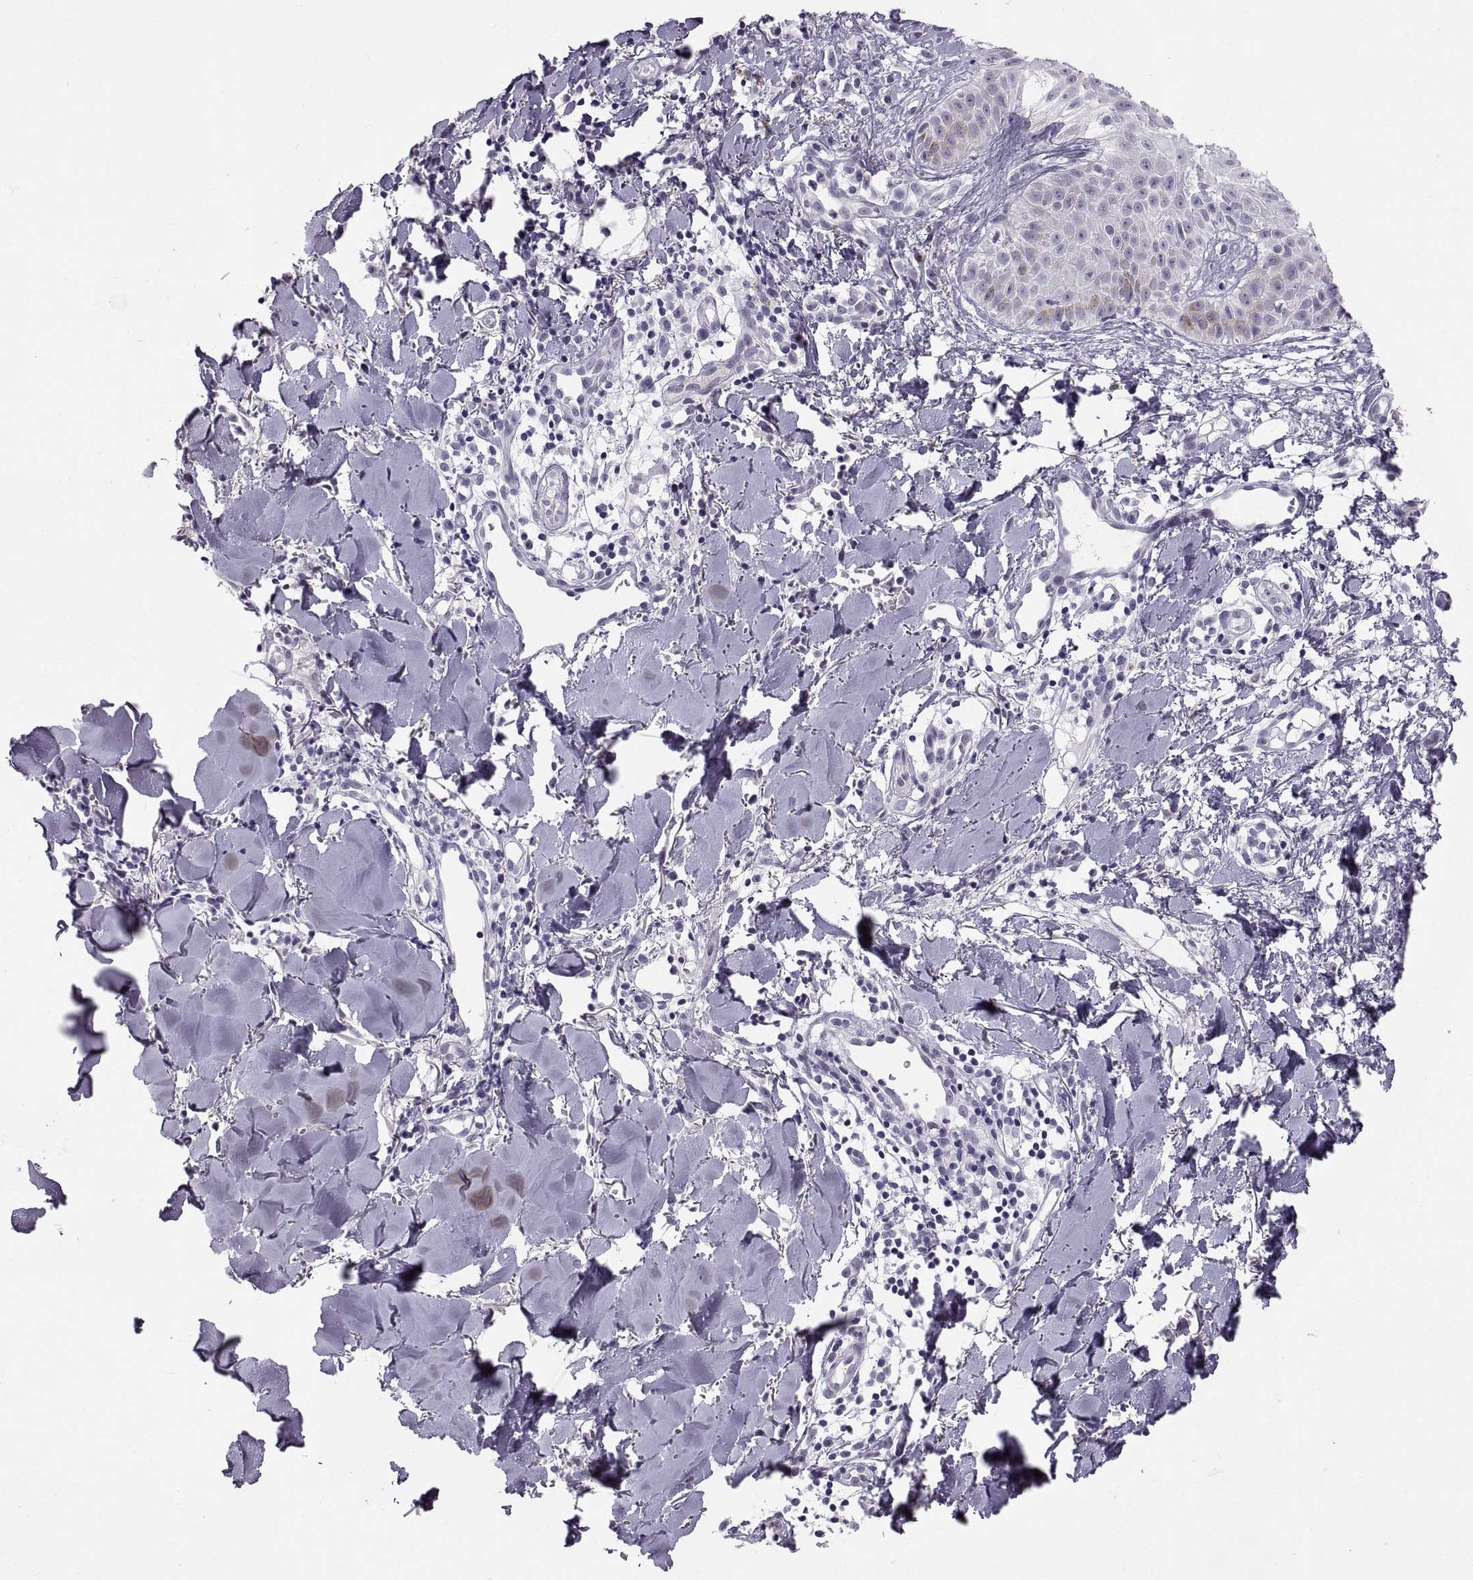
{"staining": {"intensity": "negative", "quantity": "none", "location": "none"}, "tissue": "melanoma", "cell_type": "Tumor cells", "image_type": "cancer", "snomed": [{"axis": "morphology", "description": "Malignant melanoma, NOS"}, {"axis": "topography", "description": "Skin"}], "caption": "IHC micrograph of malignant melanoma stained for a protein (brown), which exhibits no expression in tumor cells.", "gene": "C3orf22", "patient": {"sex": "male", "age": 51}}